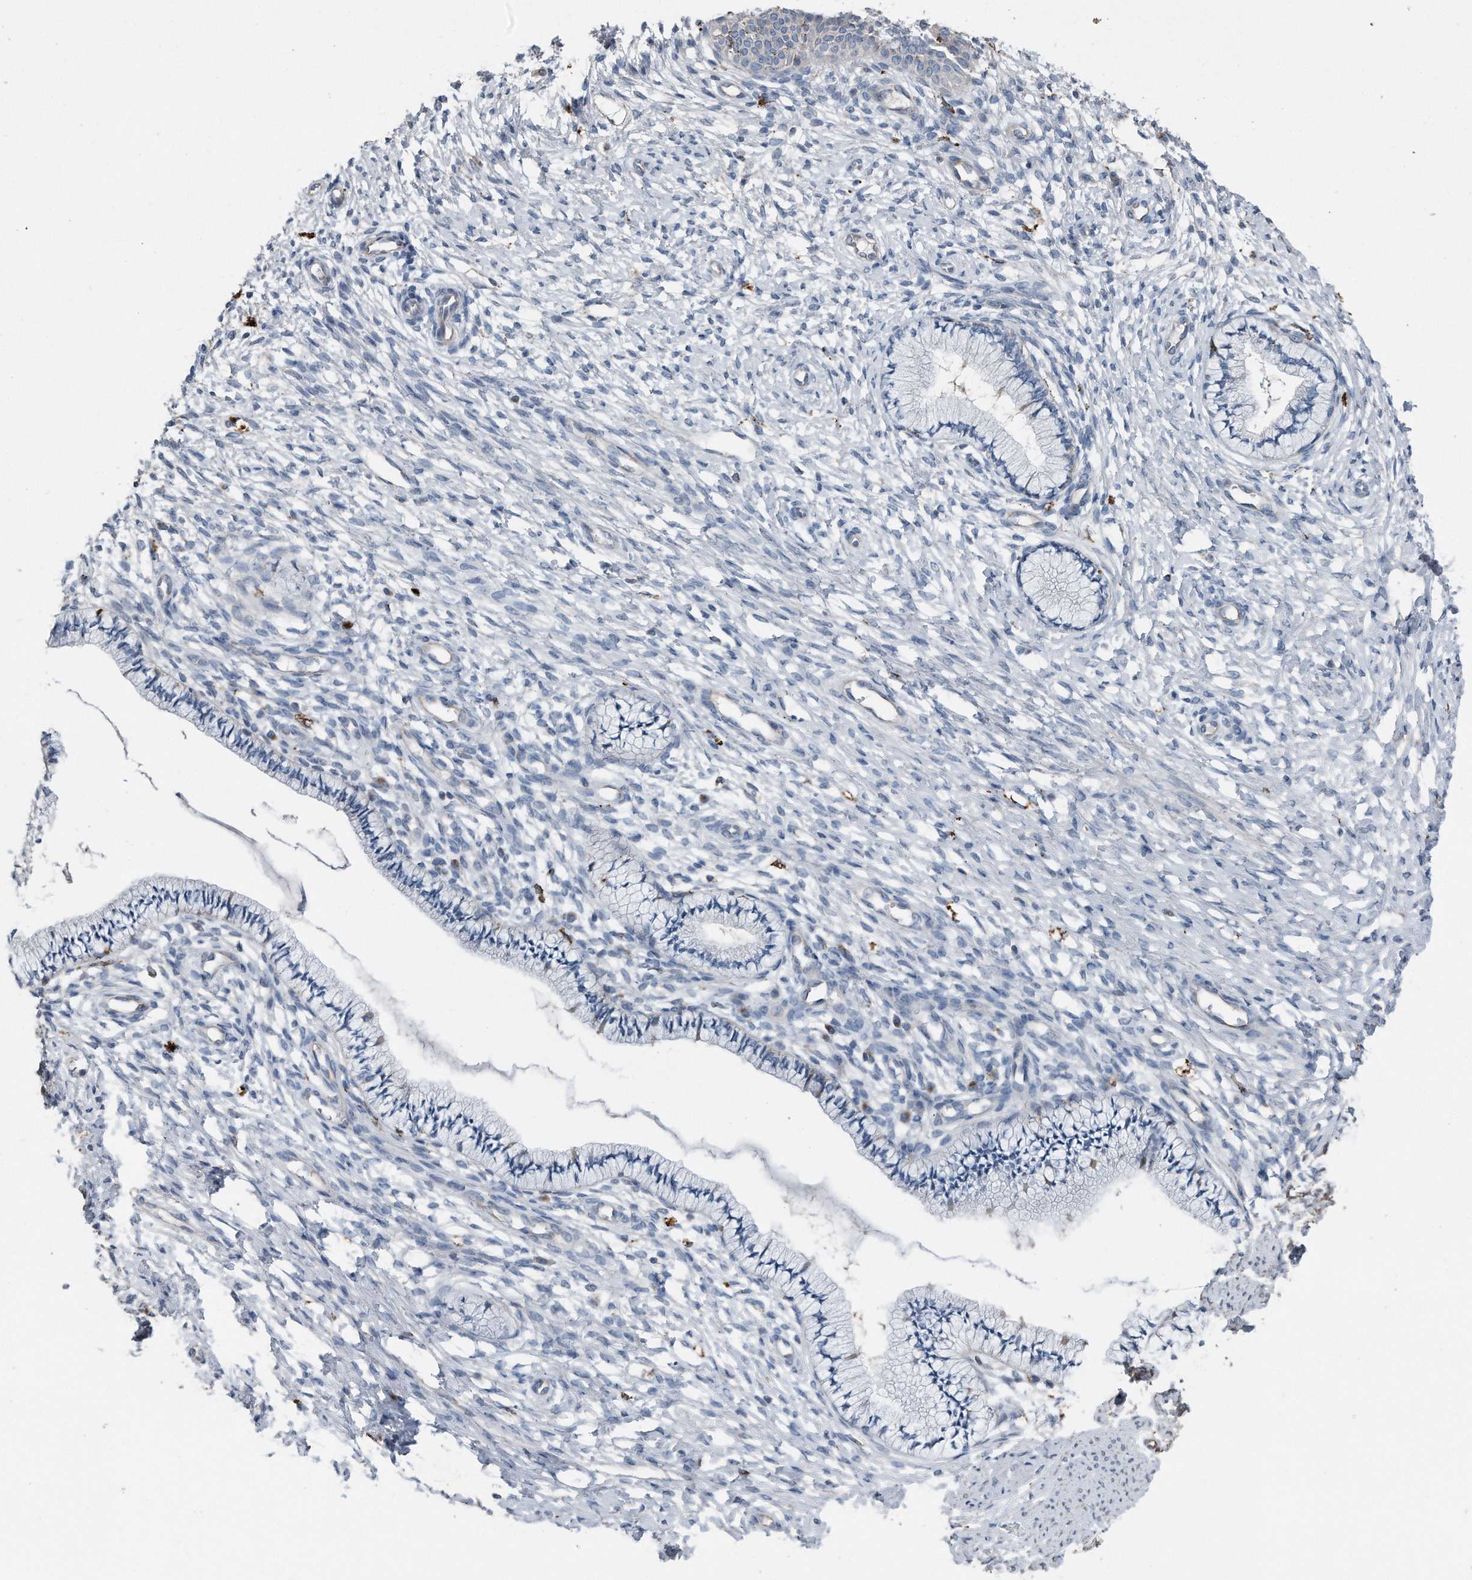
{"staining": {"intensity": "negative", "quantity": "none", "location": "none"}, "tissue": "cervix", "cell_type": "Glandular cells", "image_type": "normal", "snomed": [{"axis": "morphology", "description": "Normal tissue, NOS"}, {"axis": "topography", "description": "Cervix"}], "caption": "Histopathology image shows no protein staining in glandular cells of benign cervix.", "gene": "ZNF772", "patient": {"sex": "female", "age": 36}}